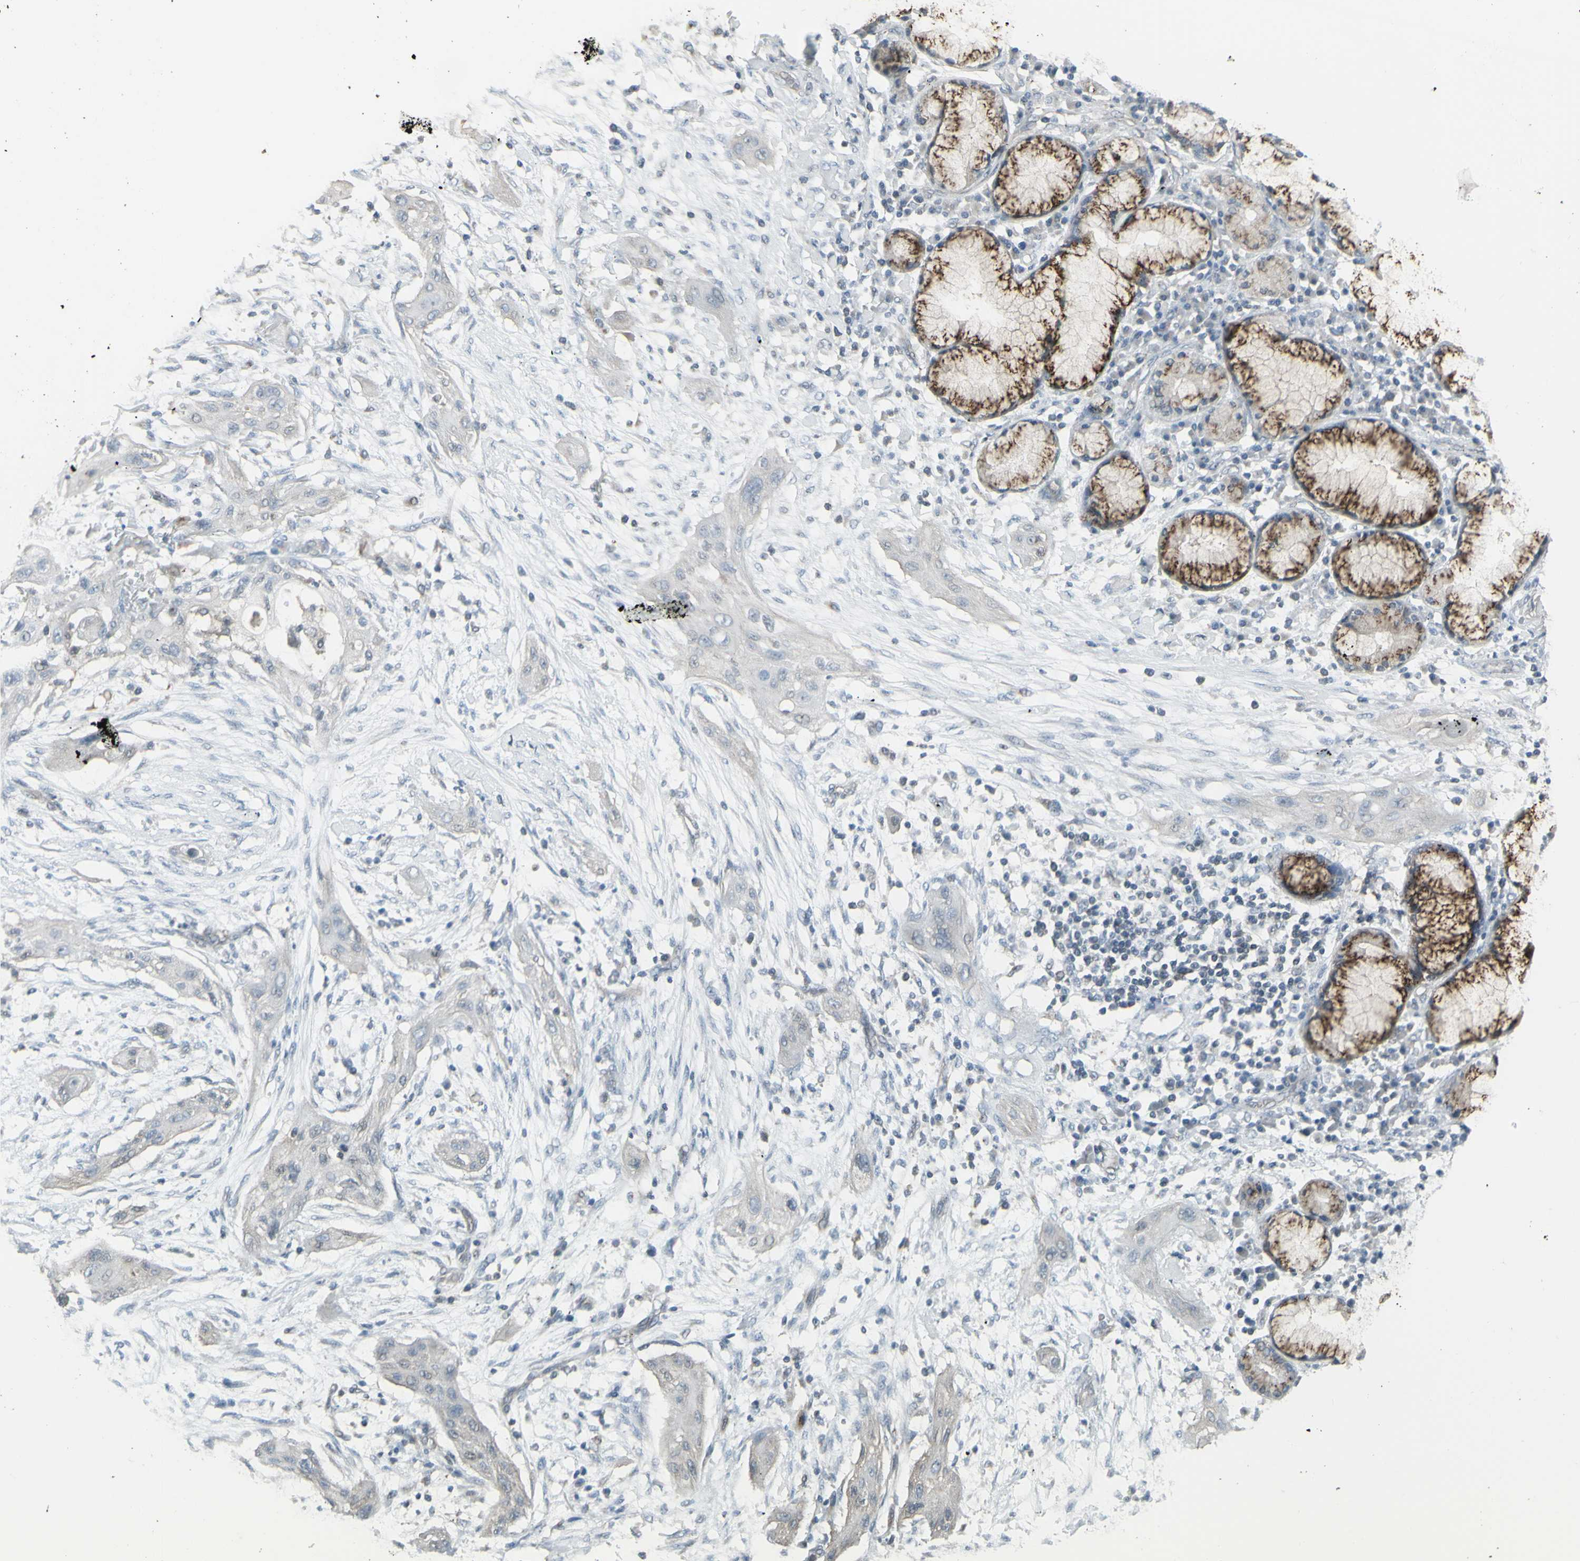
{"staining": {"intensity": "negative", "quantity": "none", "location": "none"}, "tissue": "lung cancer", "cell_type": "Tumor cells", "image_type": "cancer", "snomed": [{"axis": "morphology", "description": "Squamous cell carcinoma, NOS"}, {"axis": "topography", "description": "Lung"}], "caption": "Immunohistochemical staining of squamous cell carcinoma (lung) demonstrates no significant positivity in tumor cells. The staining is performed using DAB (3,3'-diaminobenzidine) brown chromogen with nuclei counter-stained in using hematoxylin.", "gene": "GALNT6", "patient": {"sex": "female", "age": 47}}